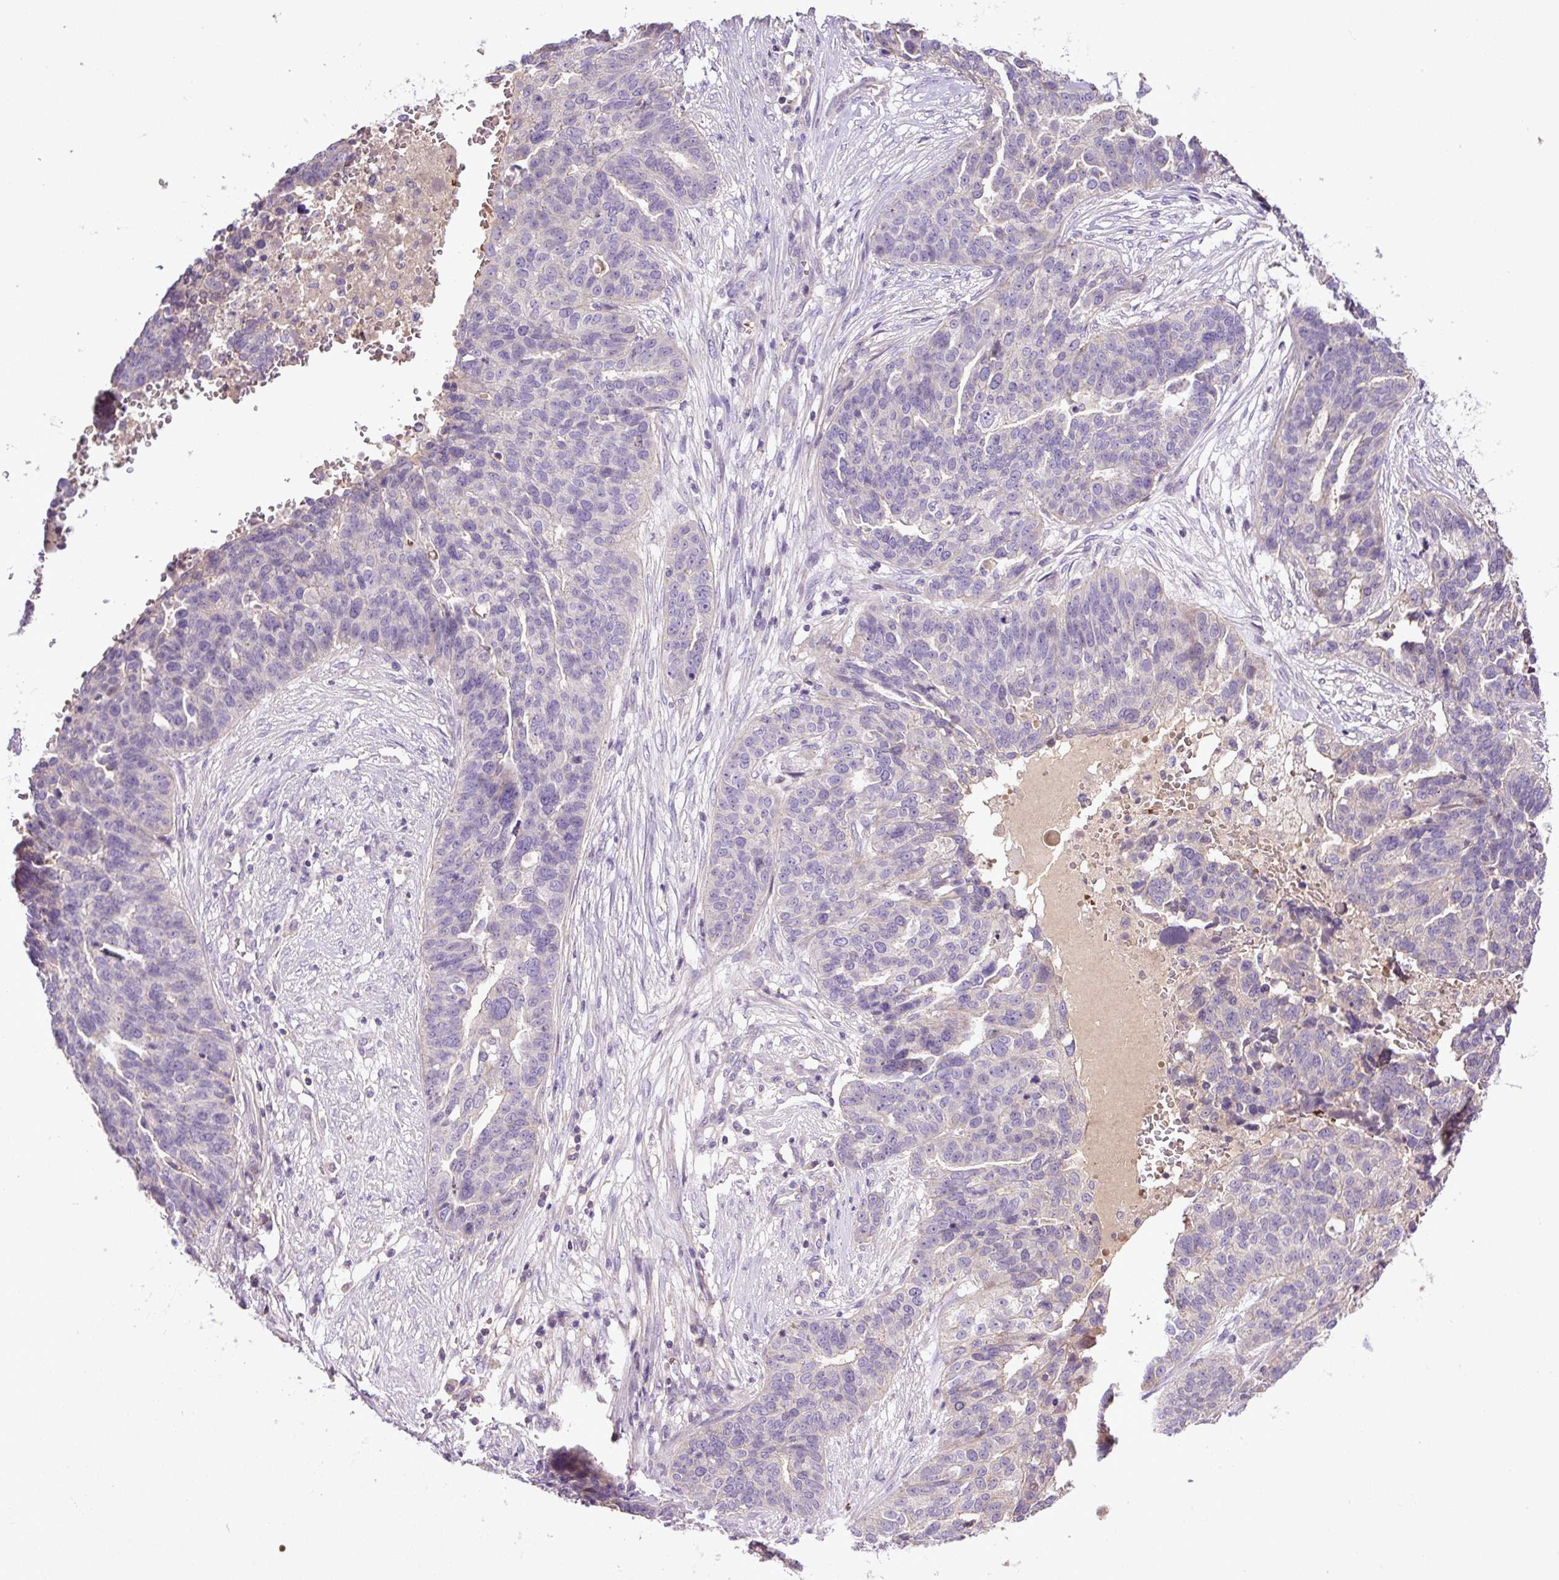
{"staining": {"intensity": "negative", "quantity": "none", "location": "none"}, "tissue": "ovarian cancer", "cell_type": "Tumor cells", "image_type": "cancer", "snomed": [{"axis": "morphology", "description": "Cystadenocarcinoma, serous, NOS"}, {"axis": "topography", "description": "Ovary"}], "caption": "Ovarian cancer was stained to show a protein in brown. There is no significant expression in tumor cells.", "gene": "CXCL13", "patient": {"sex": "female", "age": 59}}